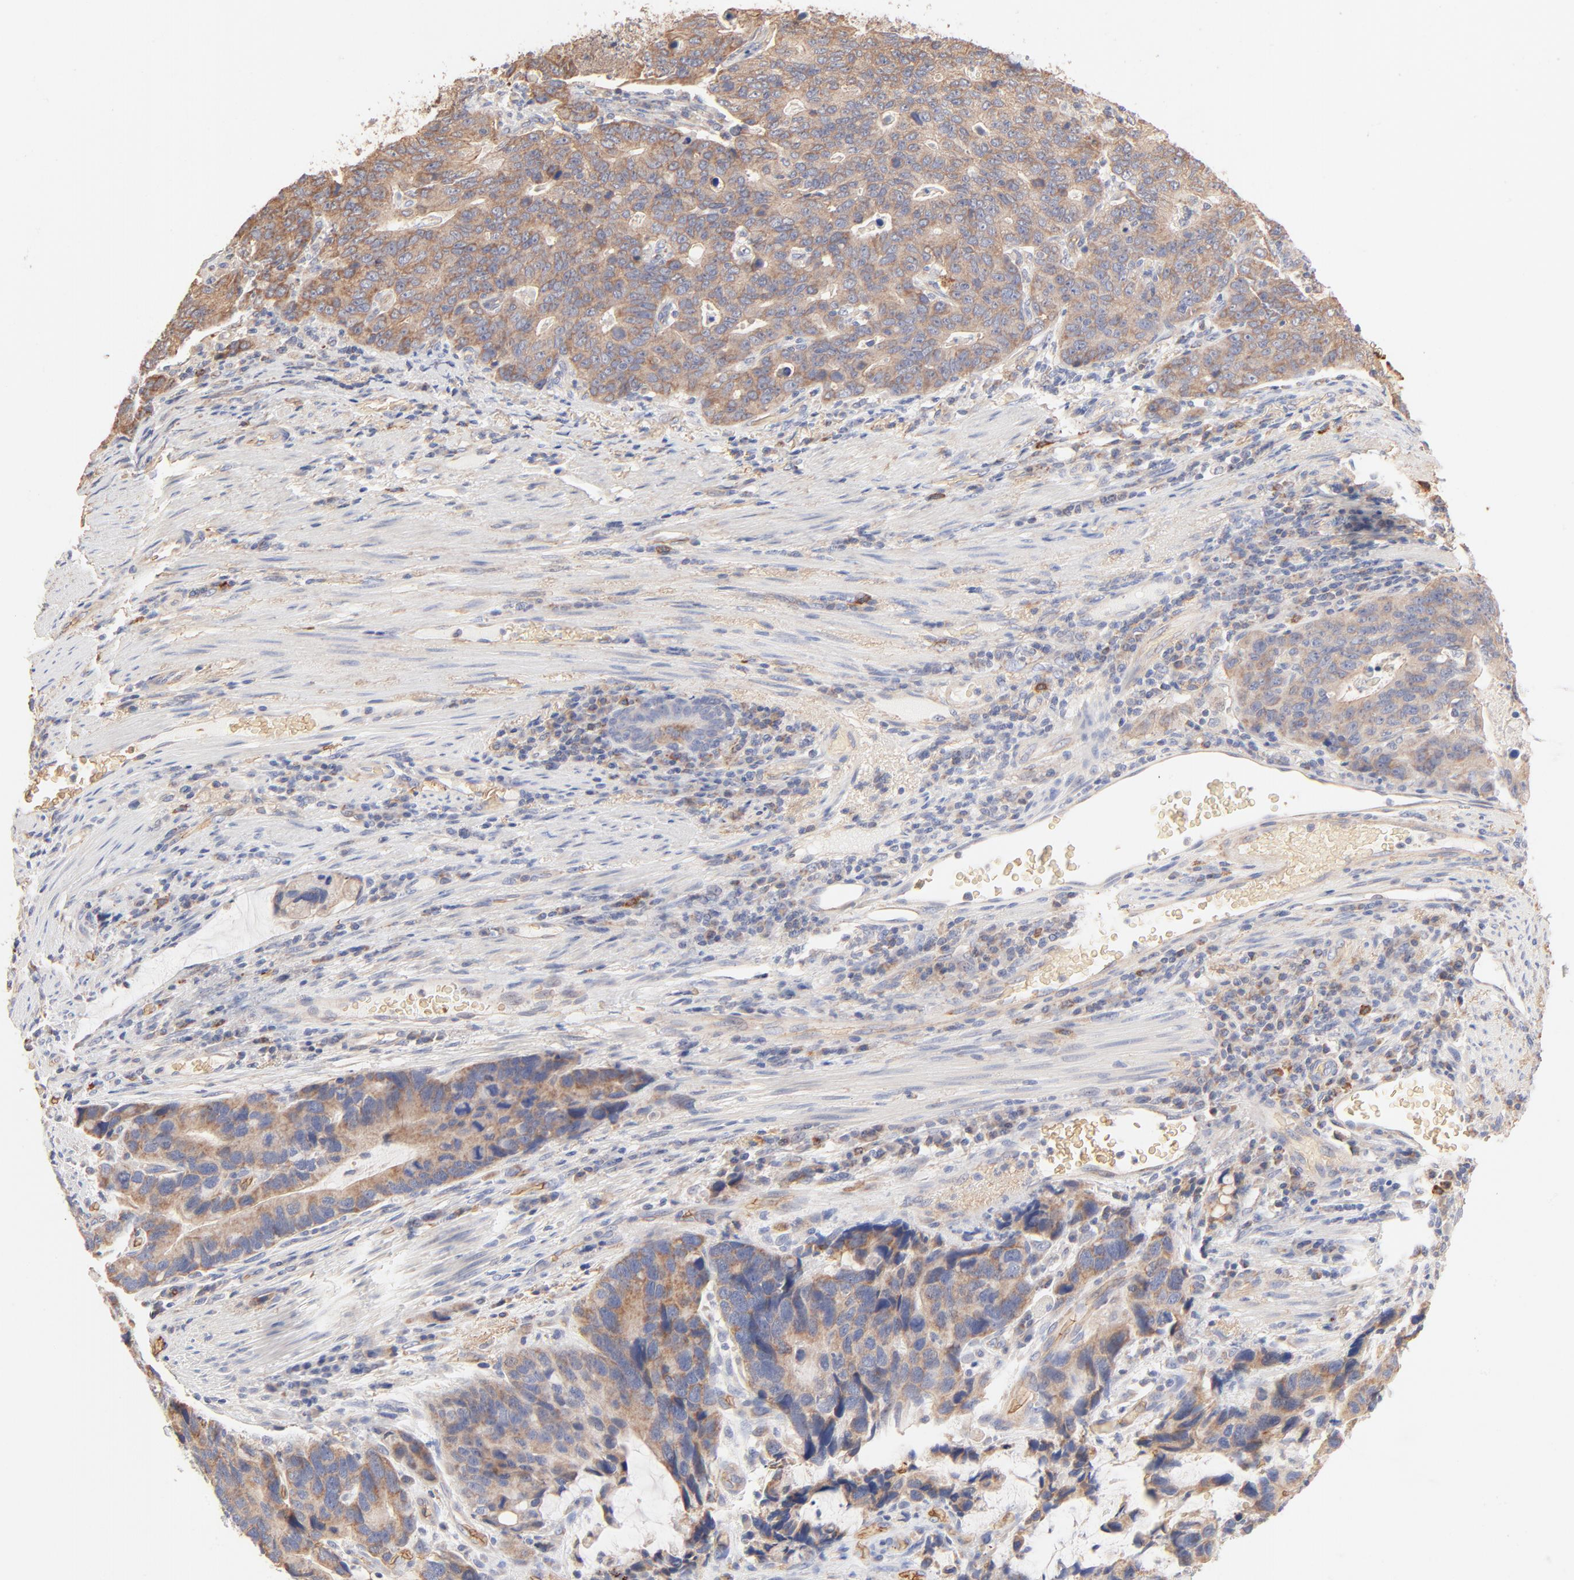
{"staining": {"intensity": "moderate", "quantity": ">75%", "location": "cytoplasmic/membranous"}, "tissue": "stomach cancer", "cell_type": "Tumor cells", "image_type": "cancer", "snomed": [{"axis": "morphology", "description": "Adenocarcinoma, NOS"}, {"axis": "topography", "description": "Esophagus"}, {"axis": "topography", "description": "Stomach"}], "caption": "Stomach cancer (adenocarcinoma) stained with DAB (3,3'-diaminobenzidine) immunohistochemistry (IHC) exhibits medium levels of moderate cytoplasmic/membranous staining in about >75% of tumor cells.", "gene": "SPTB", "patient": {"sex": "male", "age": 74}}